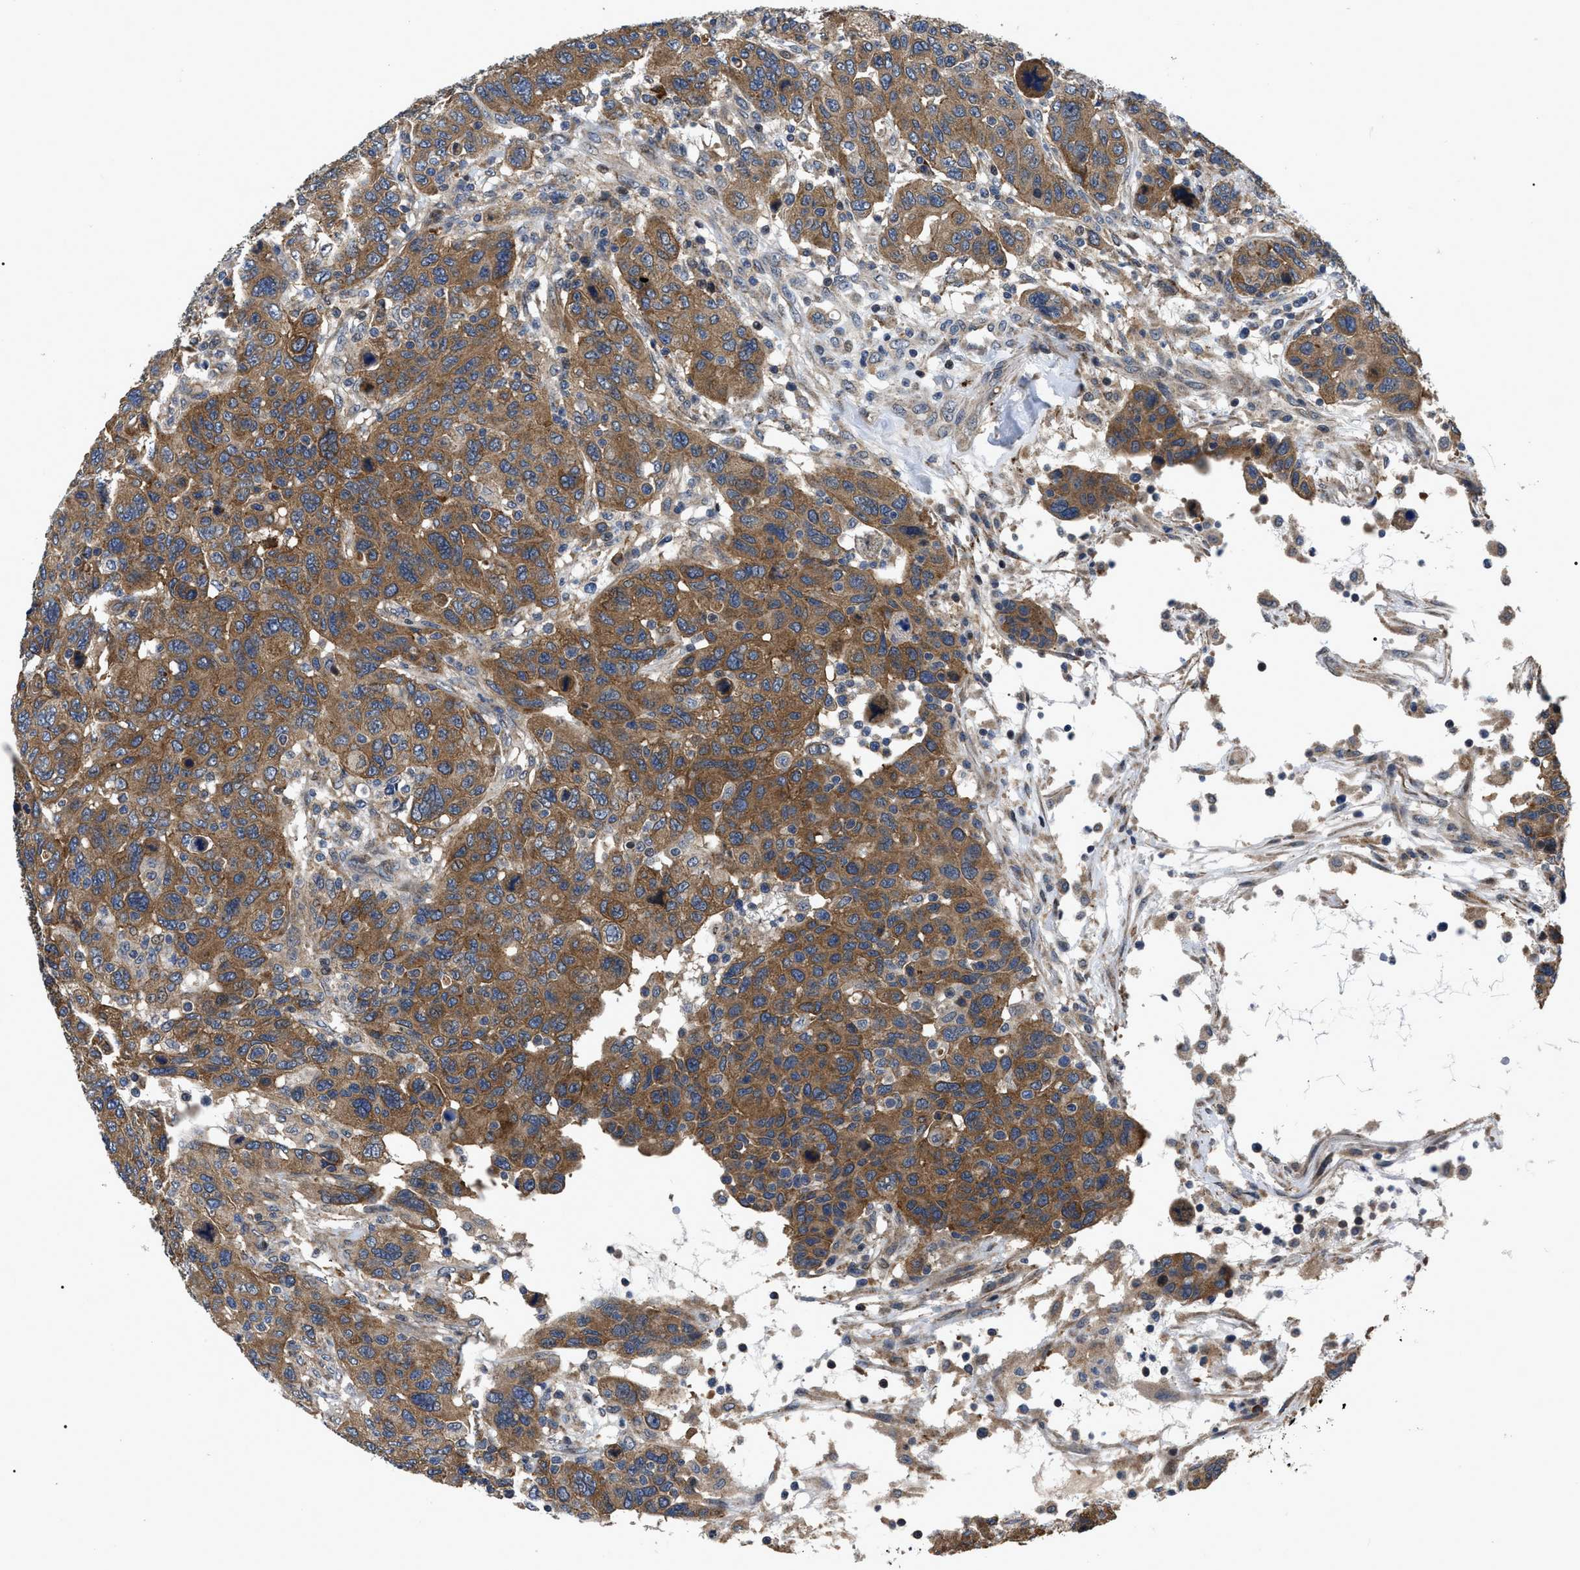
{"staining": {"intensity": "strong", "quantity": ">75%", "location": "cytoplasmic/membranous"}, "tissue": "breast cancer", "cell_type": "Tumor cells", "image_type": "cancer", "snomed": [{"axis": "morphology", "description": "Duct carcinoma"}, {"axis": "topography", "description": "Breast"}], "caption": "This image demonstrates invasive ductal carcinoma (breast) stained with immunohistochemistry (IHC) to label a protein in brown. The cytoplasmic/membranous of tumor cells show strong positivity for the protein. Nuclei are counter-stained blue.", "gene": "PPWD1", "patient": {"sex": "female", "age": 37}}